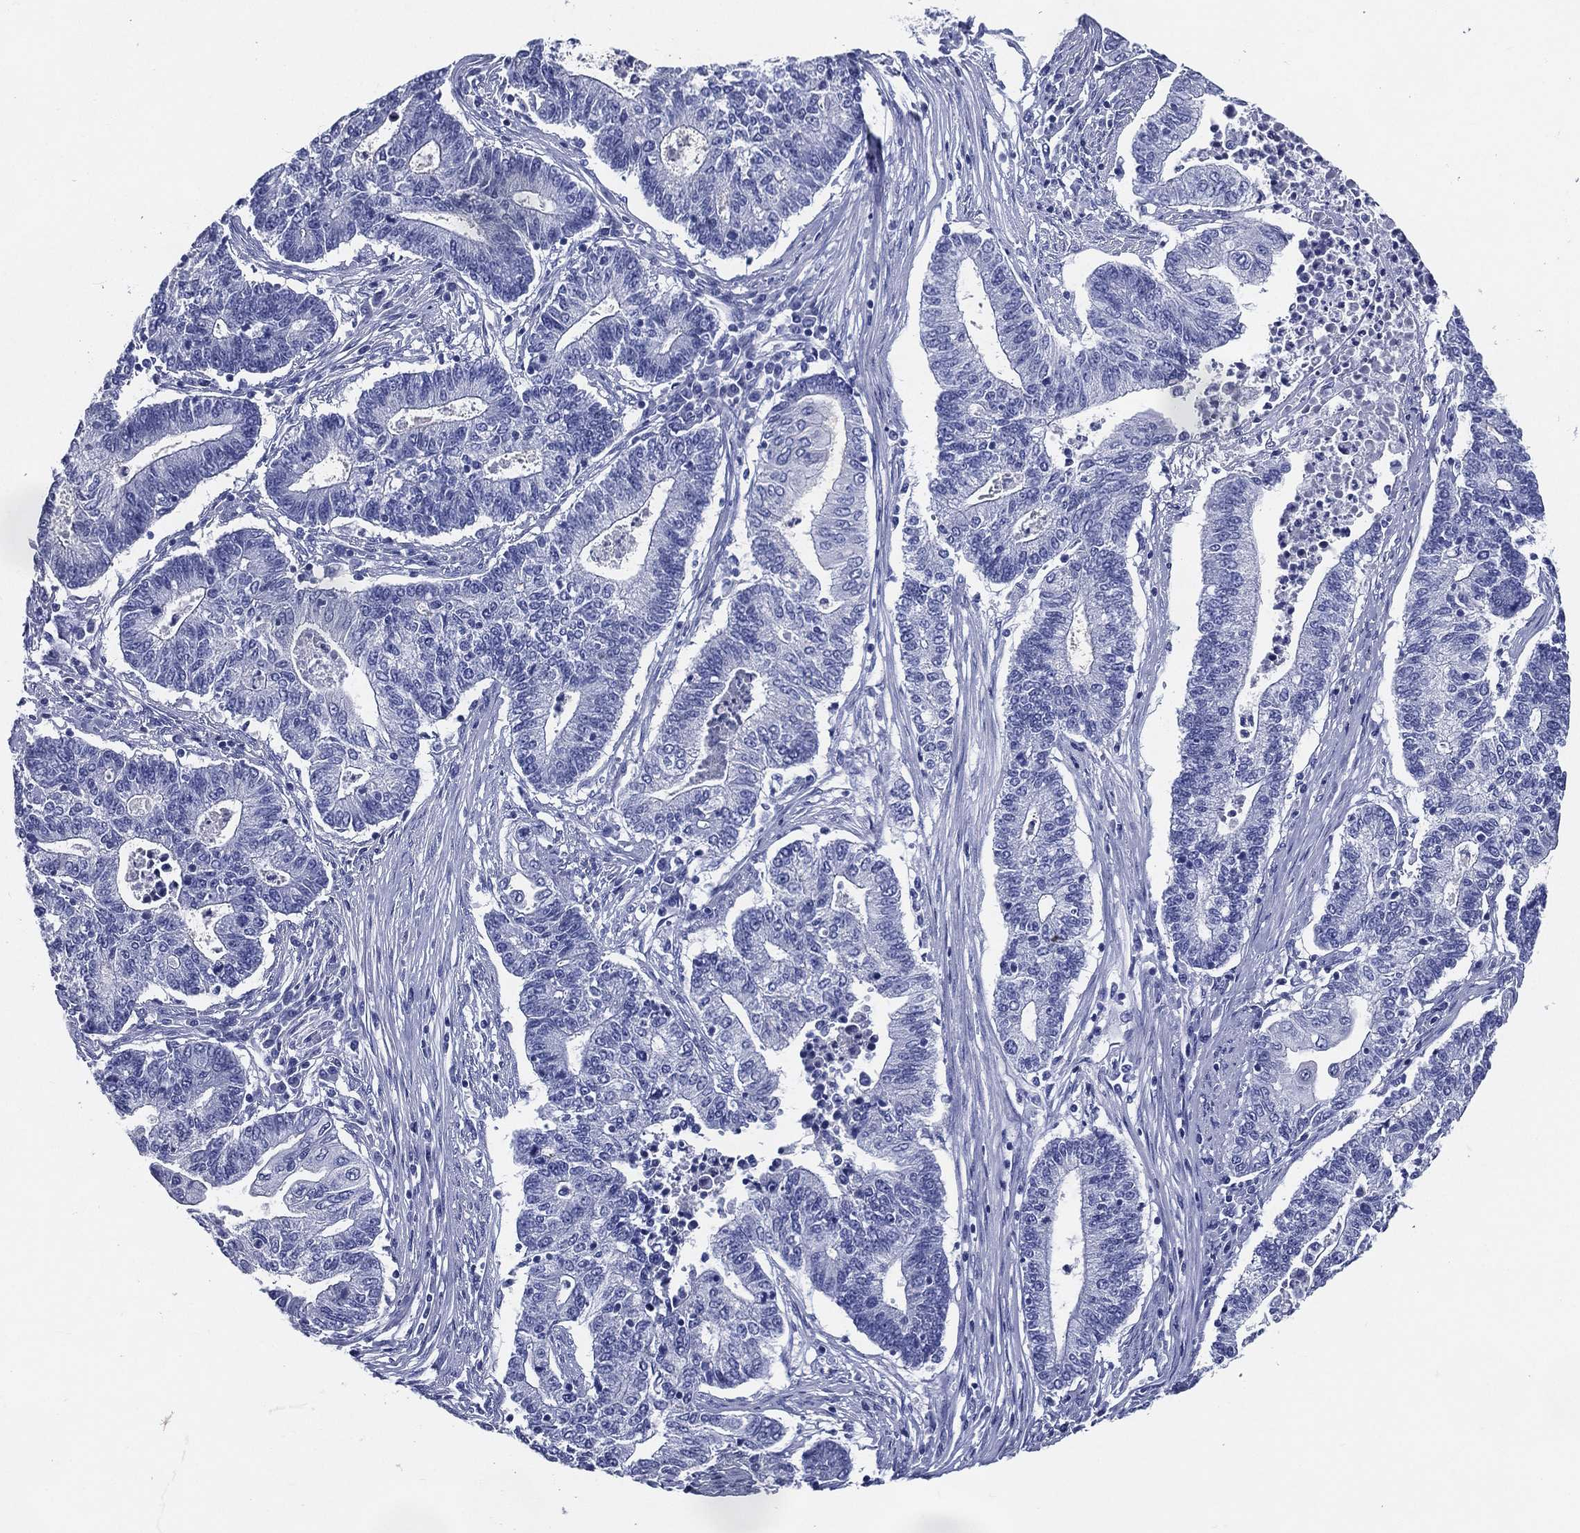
{"staining": {"intensity": "negative", "quantity": "none", "location": "none"}, "tissue": "endometrial cancer", "cell_type": "Tumor cells", "image_type": "cancer", "snomed": [{"axis": "morphology", "description": "Adenocarcinoma, NOS"}, {"axis": "topography", "description": "Uterus"}, {"axis": "topography", "description": "Endometrium"}], "caption": "Image shows no protein staining in tumor cells of endometrial cancer (adenocarcinoma) tissue.", "gene": "ACE2", "patient": {"sex": "female", "age": 54}}